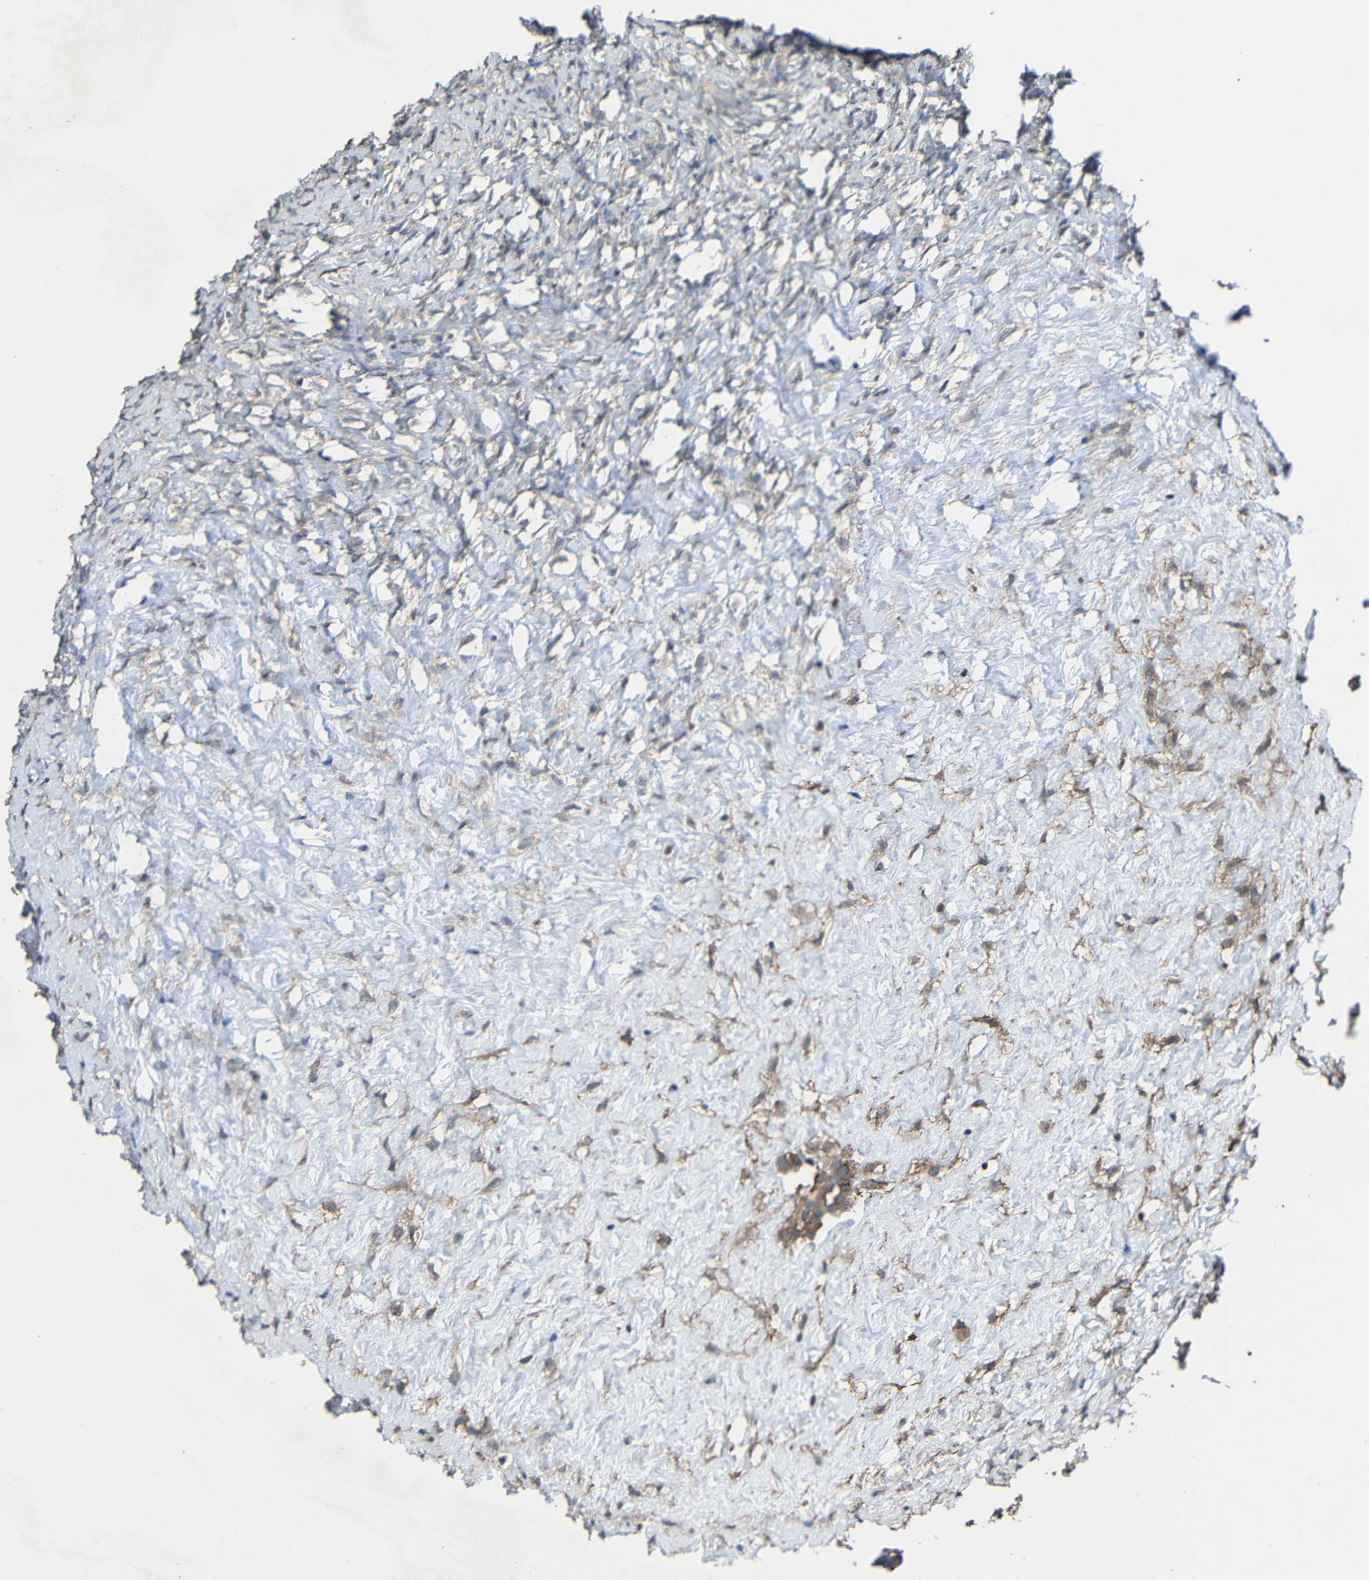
{"staining": {"intensity": "weak", "quantity": "25%-75%", "location": "cytoplasmic/membranous"}, "tissue": "ovary", "cell_type": "Ovarian stroma cells", "image_type": "normal", "snomed": [{"axis": "morphology", "description": "Normal tissue, NOS"}, {"axis": "topography", "description": "Ovary"}], "caption": "Protein analysis of benign ovary demonstrates weak cytoplasmic/membranous staining in approximately 25%-75% of ovarian stroma cells.", "gene": "CHST9", "patient": {"sex": "female", "age": 35}}